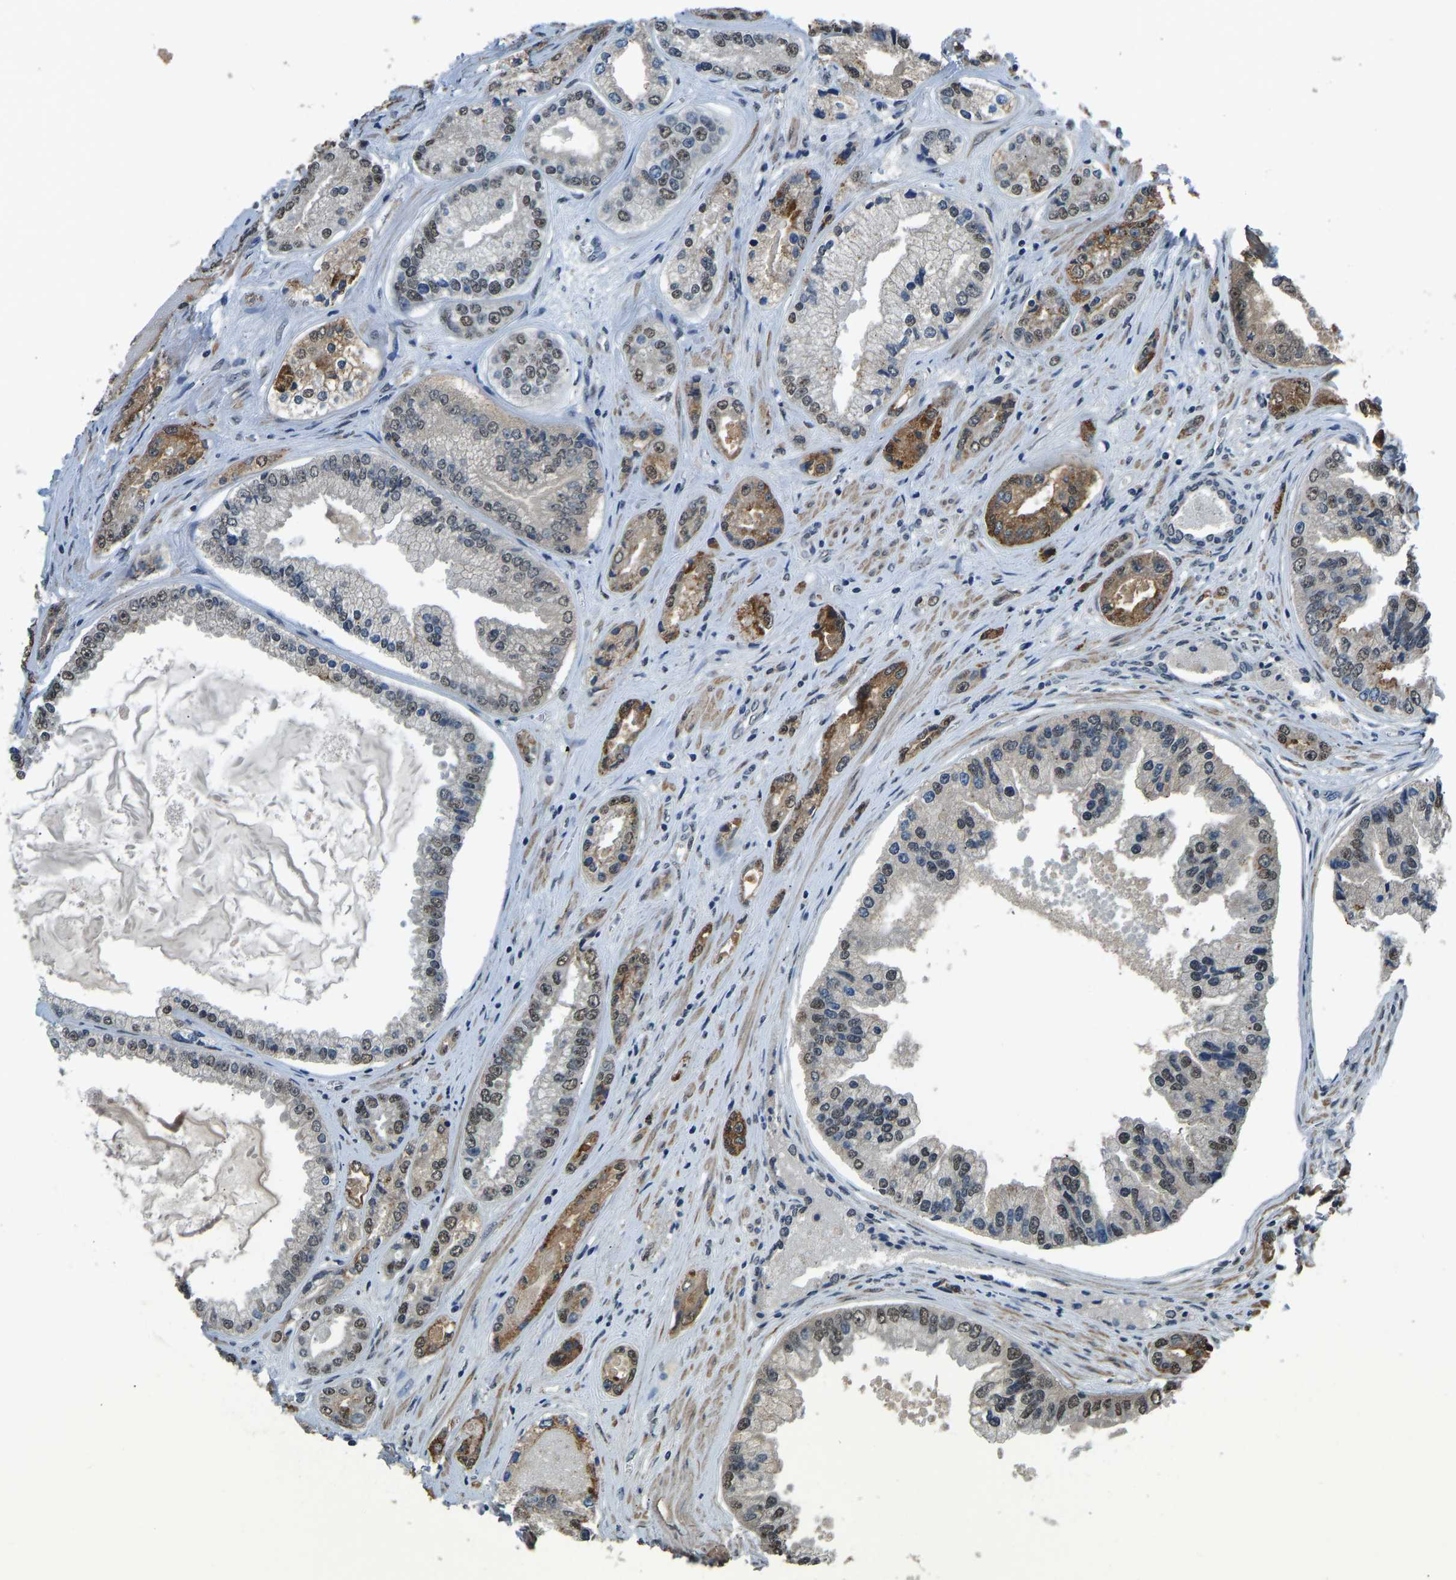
{"staining": {"intensity": "moderate", "quantity": "25%-75%", "location": "cytoplasmic/membranous,nuclear"}, "tissue": "prostate cancer", "cell_type": "Tumor cells", "image_type": "cancer", "snomed": [{"axis": "morphology", "description": "Adenocarcinoma, High grade"}, {"axis": "topography", "description": "Prostate"}], "caption": "High-power microscopy captured an immunohistochemistry (IHC) image of prostate cancer (adenocarcinoma (high-grade)), revealing moderate cytoplasmic/membranous and nuclear positivity in about 25%-75% of tumor cells.", "gene": "FOS", "patient": {"sex": "male", "age": 61}}